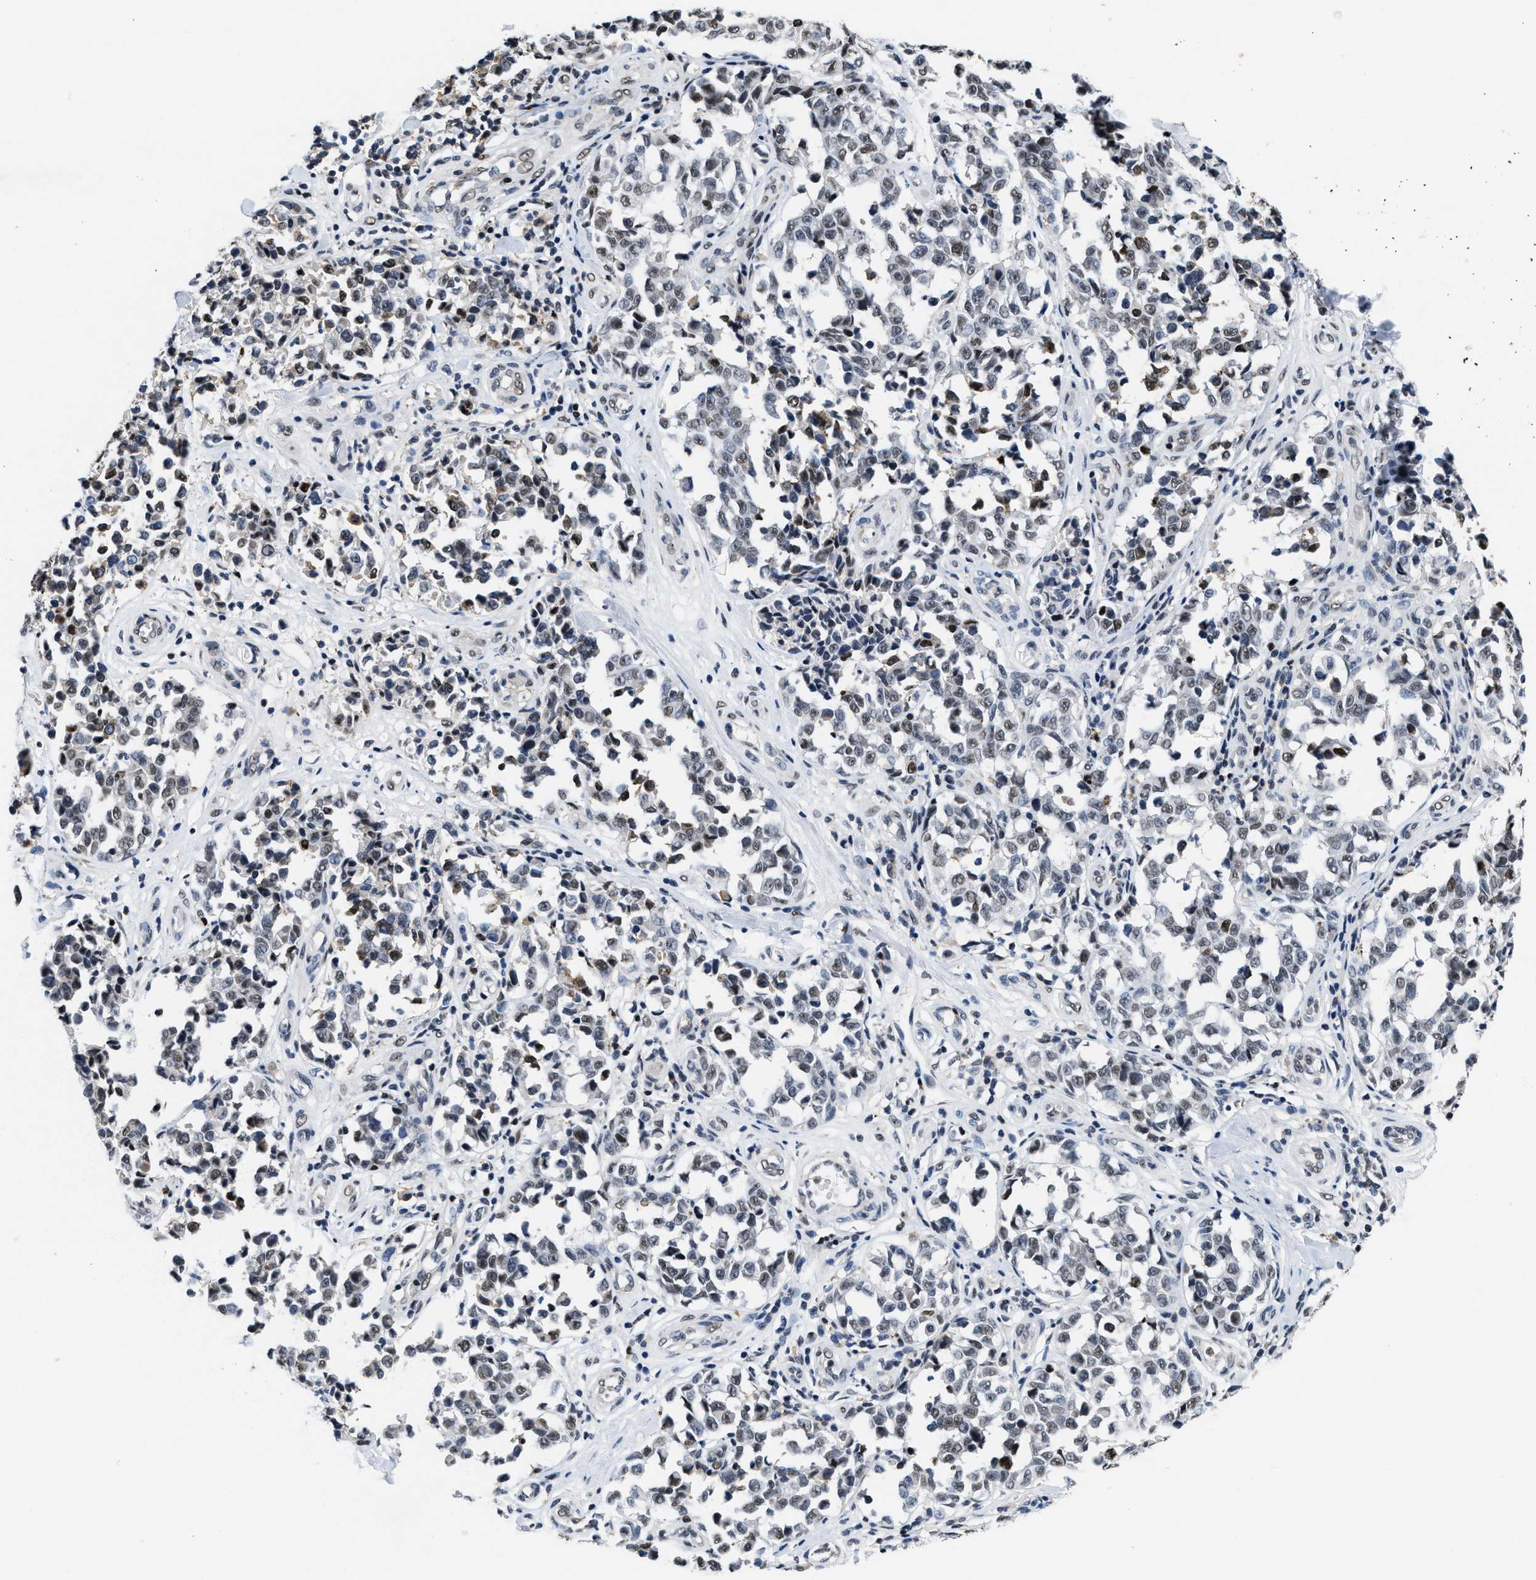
{"staining": {"intensity": "weak", "quantity": "<25%", "location": "nuclear"}, "tissue": "melanoma", "cell_type": "Tumor cells", "image_type": "cancer", "snomed": [{"axis": "morphology", "description": "Malignant melanoma, NOS"}, {"axis": "topography", "description": "Skin"}], "caption": "This is an immunohistochemistry (IHC) photomicrograph of melanoma. There is no expression in tumor cells.", "gene": "SUPT16H", "patient": {"sex": "female", "age": 64}}